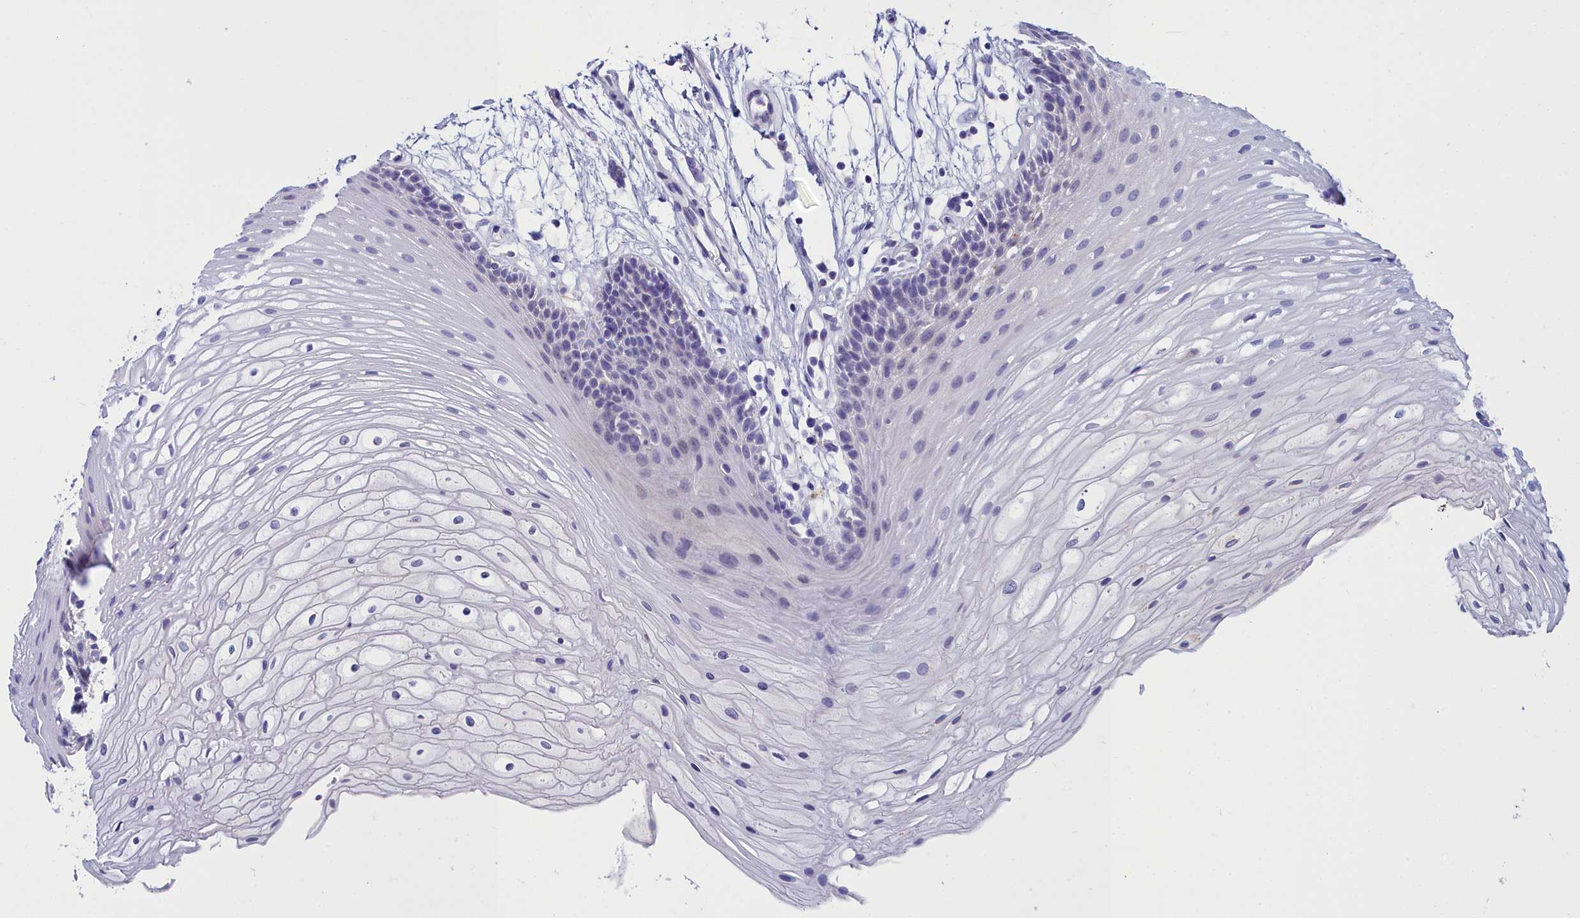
{"staining": {"intensity": "negative", "quantity": "none", "location": "none"}, "tissue": "oral mucosa", "cell_type": "Squamous epithelial cells", "image_type": "normal", "snomed": [{"axis": "morphology", "description": "Normal tissue, NOS"}, {"axis": "topography", "description": "Oral tissue"}], "caption": "Immunohistochemical staining of unremarkable oral mucosa demonstrates no significant expression in squamous epithelial cells. (Stains: DAB immunohistochemistry (IHC) with hematoxylin counter stain, Microscopy: brightfield microscopy at high magnification).", "gene": "ELAPOR2", "patient": {"sex": "female", "age": 80}}